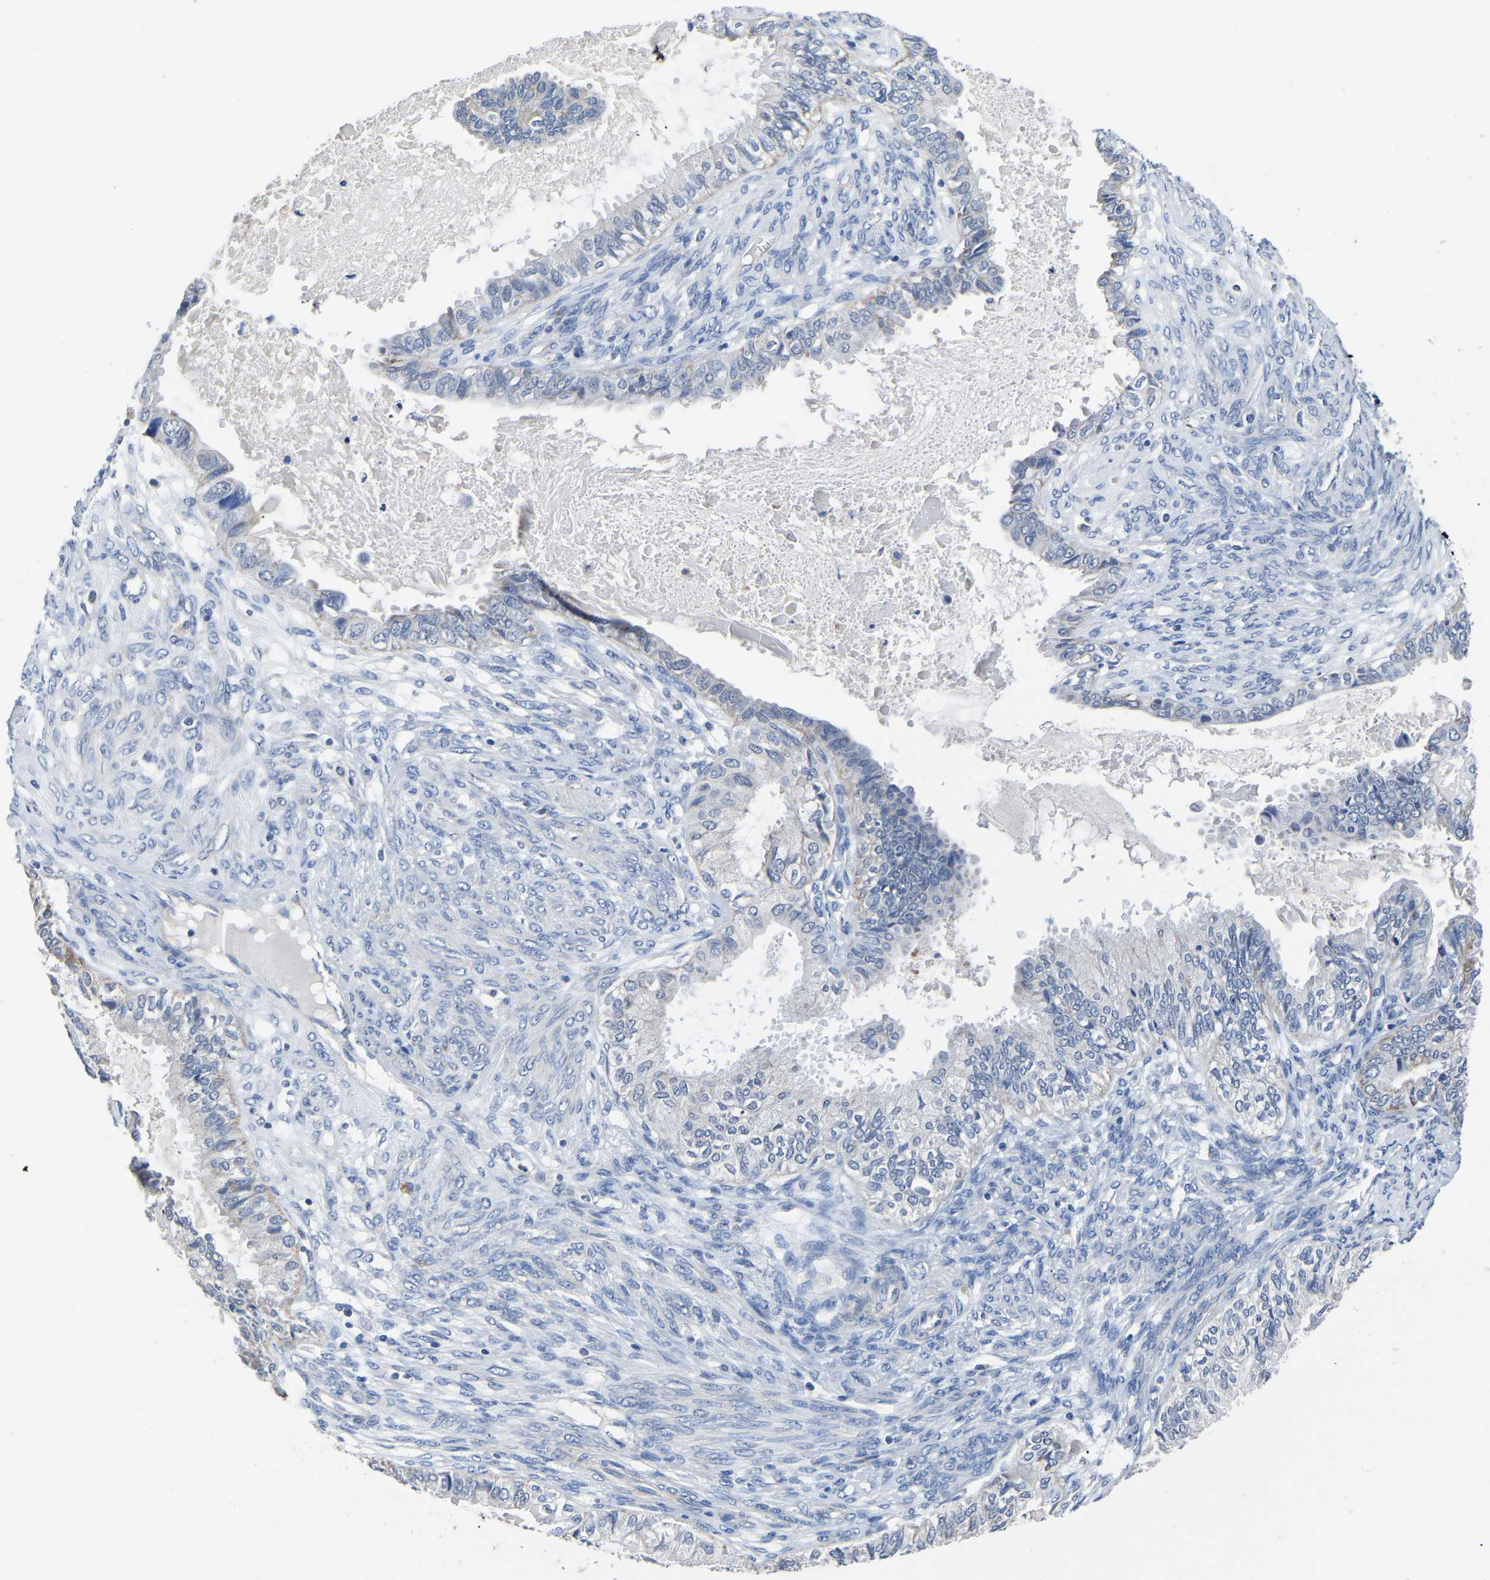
{"staining": {"intensity": "negative", "quantity": "none", "location": "none"}, "tissue": "cervical cancer", "cell_type": "Tumor cells", "image_type": "cancer", "snomed": [{"axis": "morphology", "description": "Normal tissue, NOS"}, {"axis": "morphology", "description": "Adenocarcinoma, NOS"}, {"axis": "topography", "description": "Cervix"}, {"axis": "topography", "description": "Endometrium"}], "caption": "The image exhibits no staining of tumor cells in cervical adenocarcinoma.", "gene": "FGD5", "patient": {"sex": "female", "age": 86}}